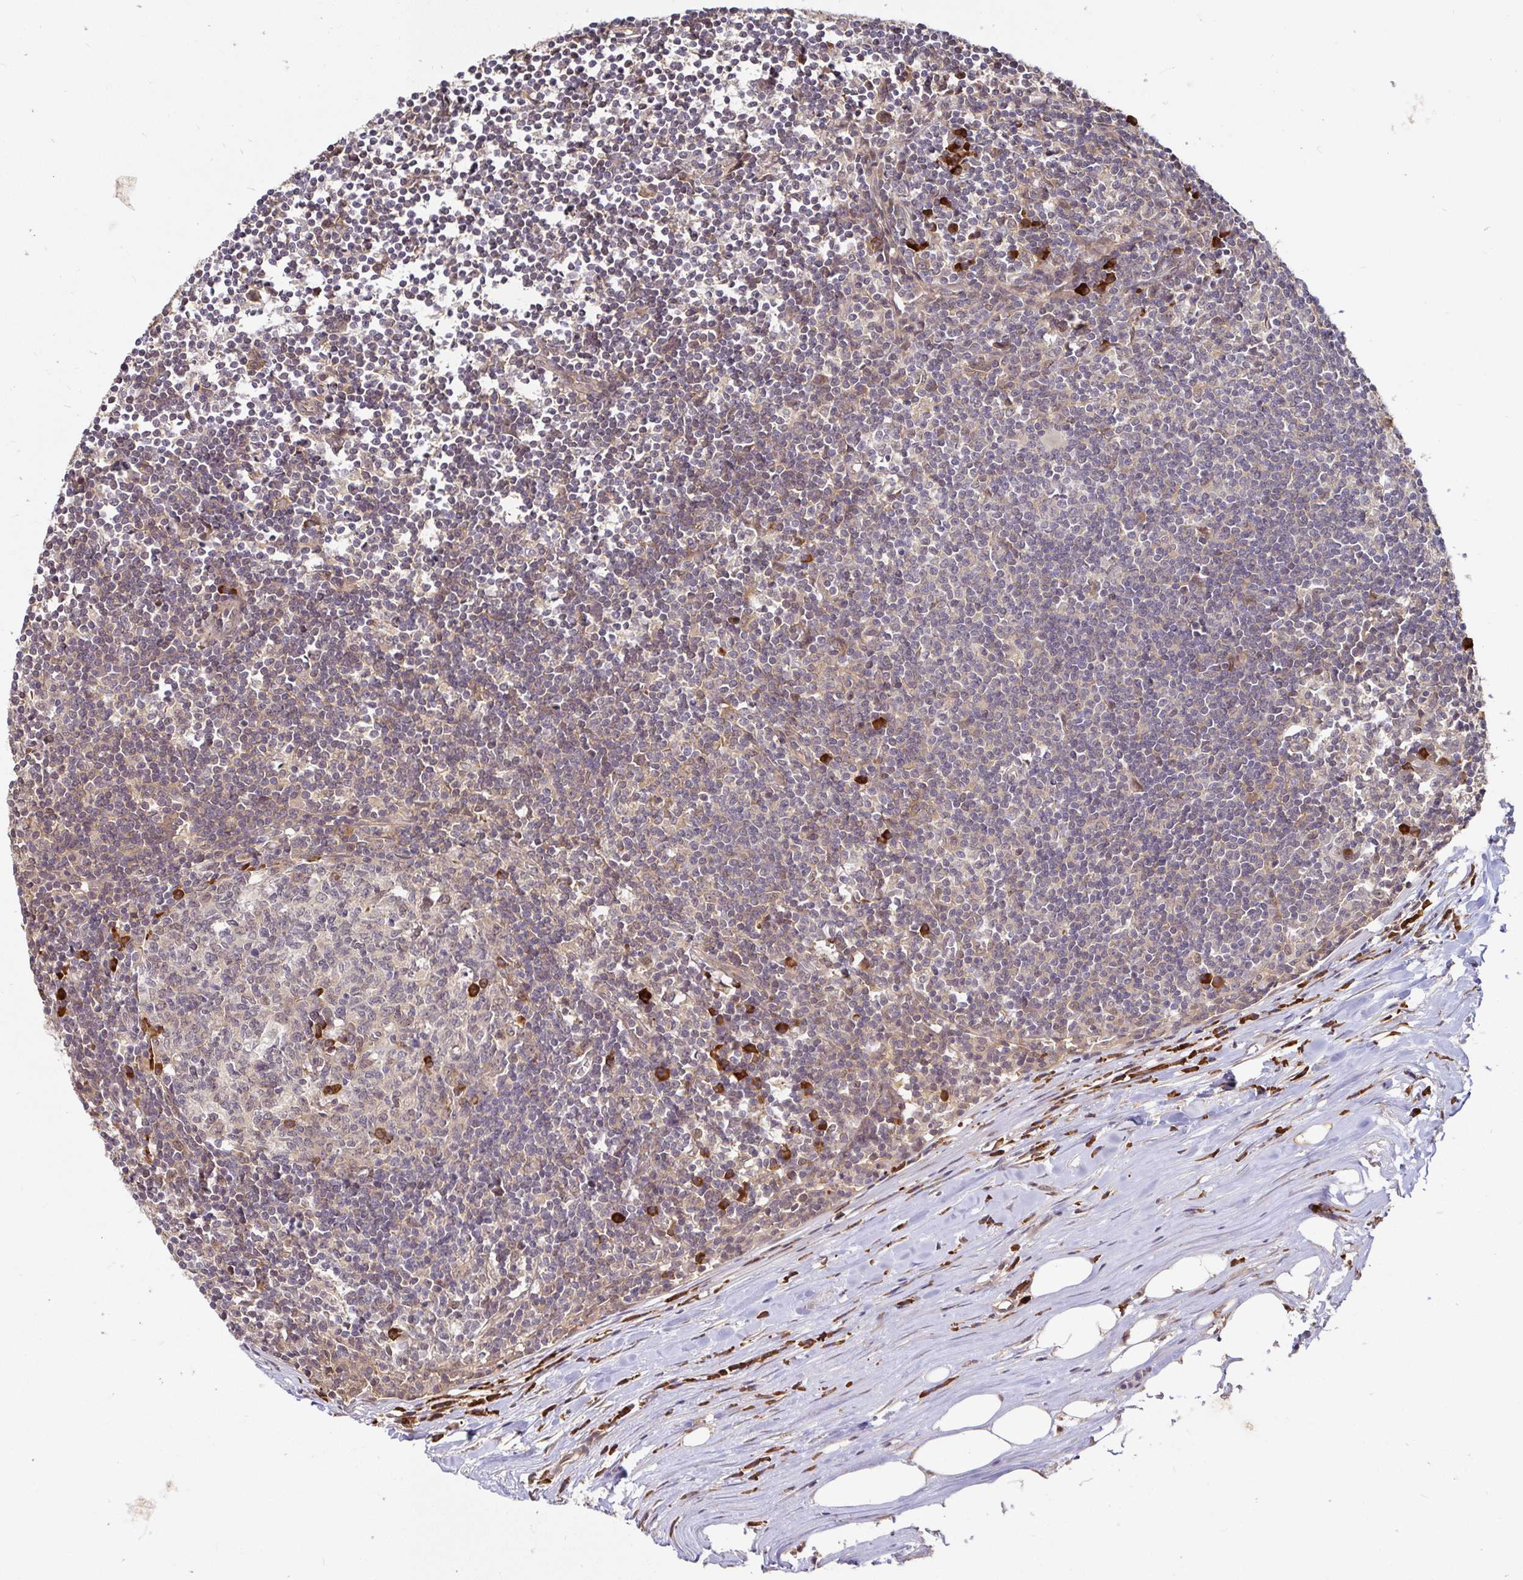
{"staining": {"intensity": "strong", "quantity": "<25%", "location": "cytoplasmic/membranous"}, "tissue": "lymph node", "cell_type": "Germinal center cells", "image_type": "normal", "snomed": [{"axis": "morphology", "description": "Normal tissue, NOS"}, {"axis": "topography", "description": "Lymph node"}], "caption": "Brown immunohistochemical staining in normal human lymph node displays strong cytoplasmic/membranous expression in approximately <25% of germinal center cells.", "gene": "LMO4", "patient": {"sex": "male", "age": 67}}